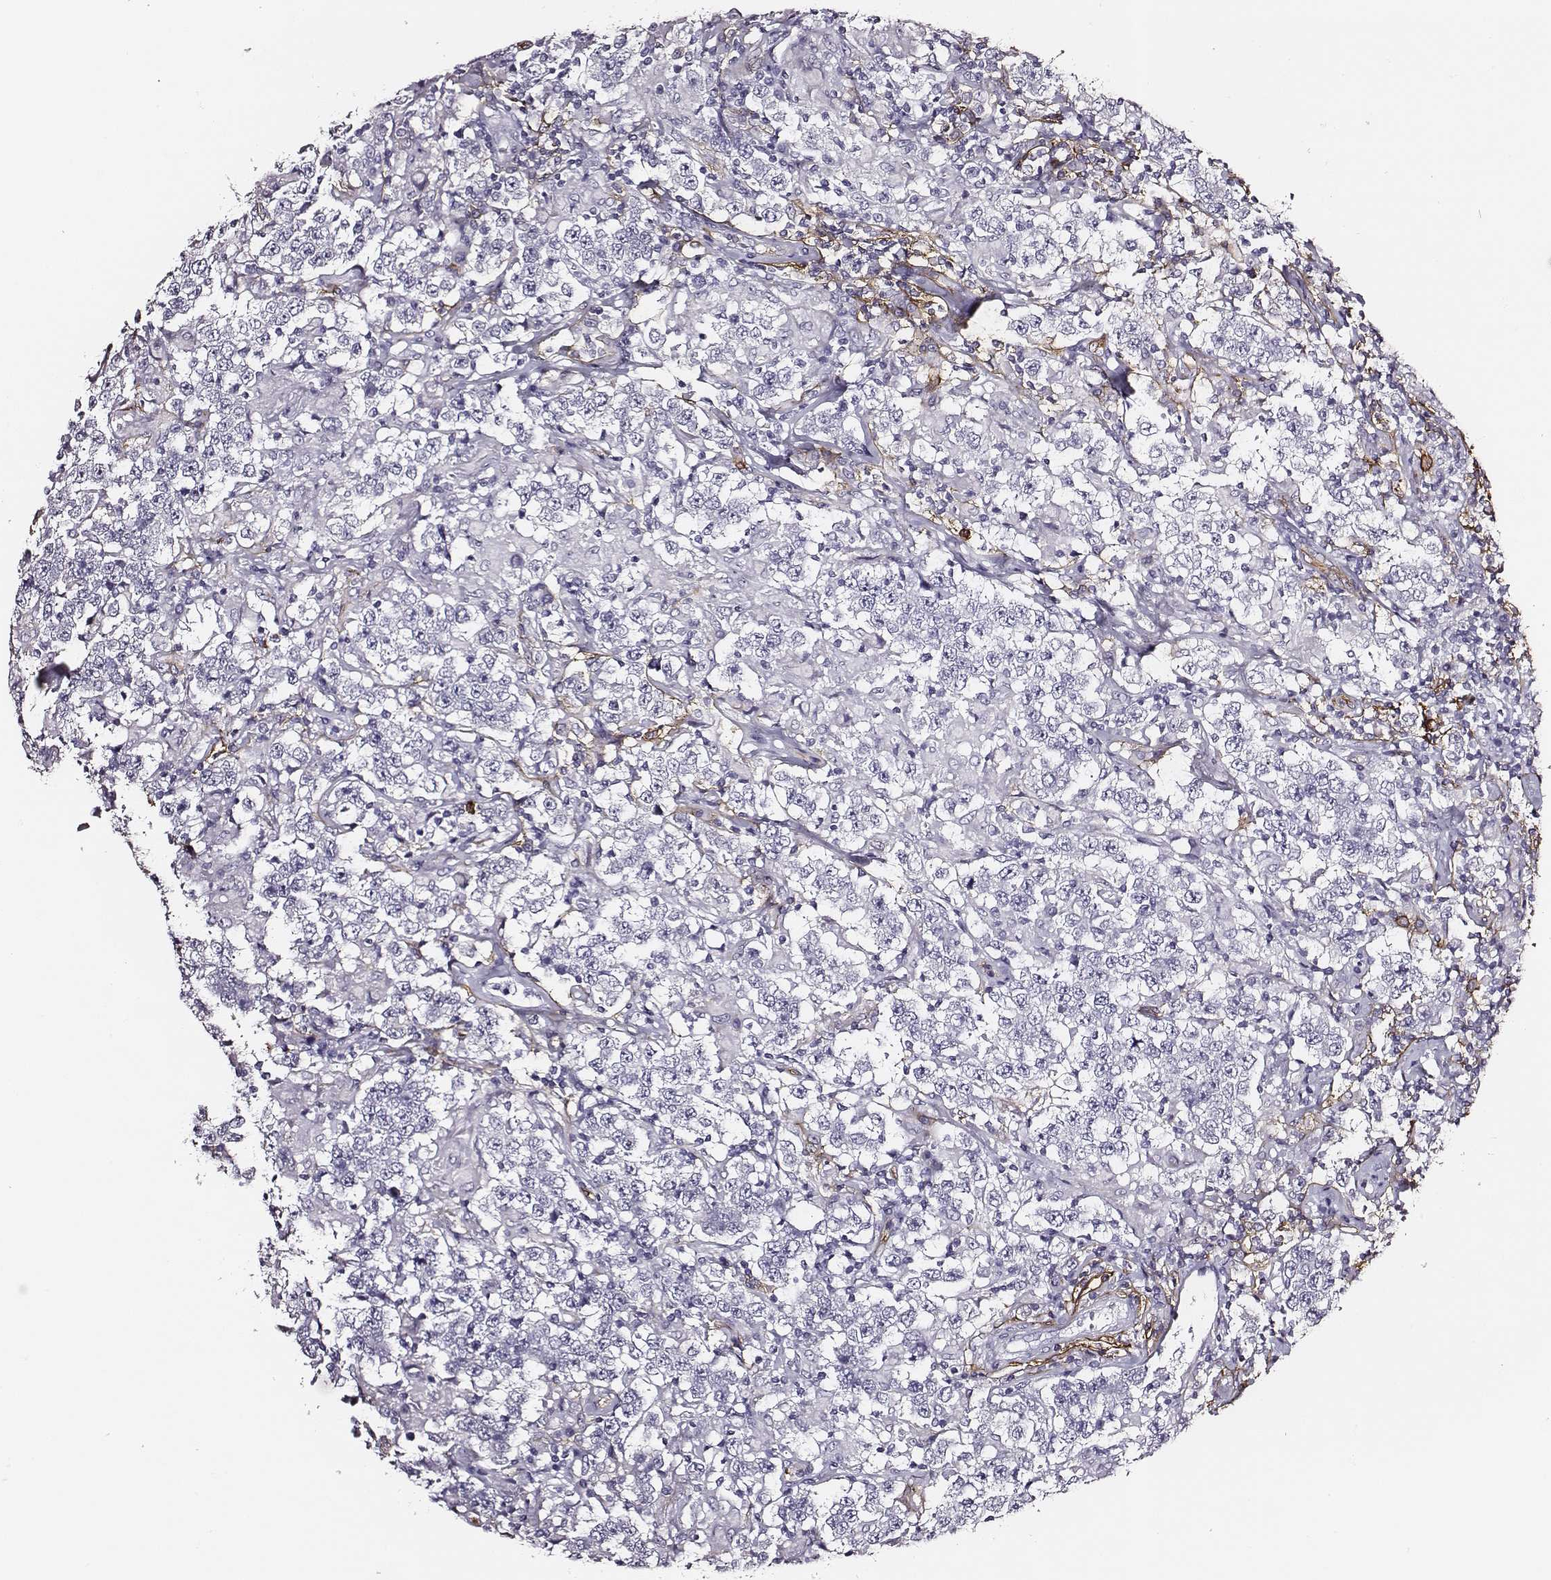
{"staining": {"intensity": "negative", "quantity": "none", "location": "none"}, "tissue": "testis cancer", "cell_type": "Tumor cells", "image_type": "cancer", "snomed": [{"axis": "morphology", "description": "Seminoma, NOS"}, {"axis": "morphology", "description": "Carcinoma, Embryonal, NOS"}, {"axis": "topography", "description": "Testis"}], "caption": "Tumor cells are negative for protein expression in human testis cancer.", "gene": "DPEP1", "patient": {"sex": "male", "age": 41}}